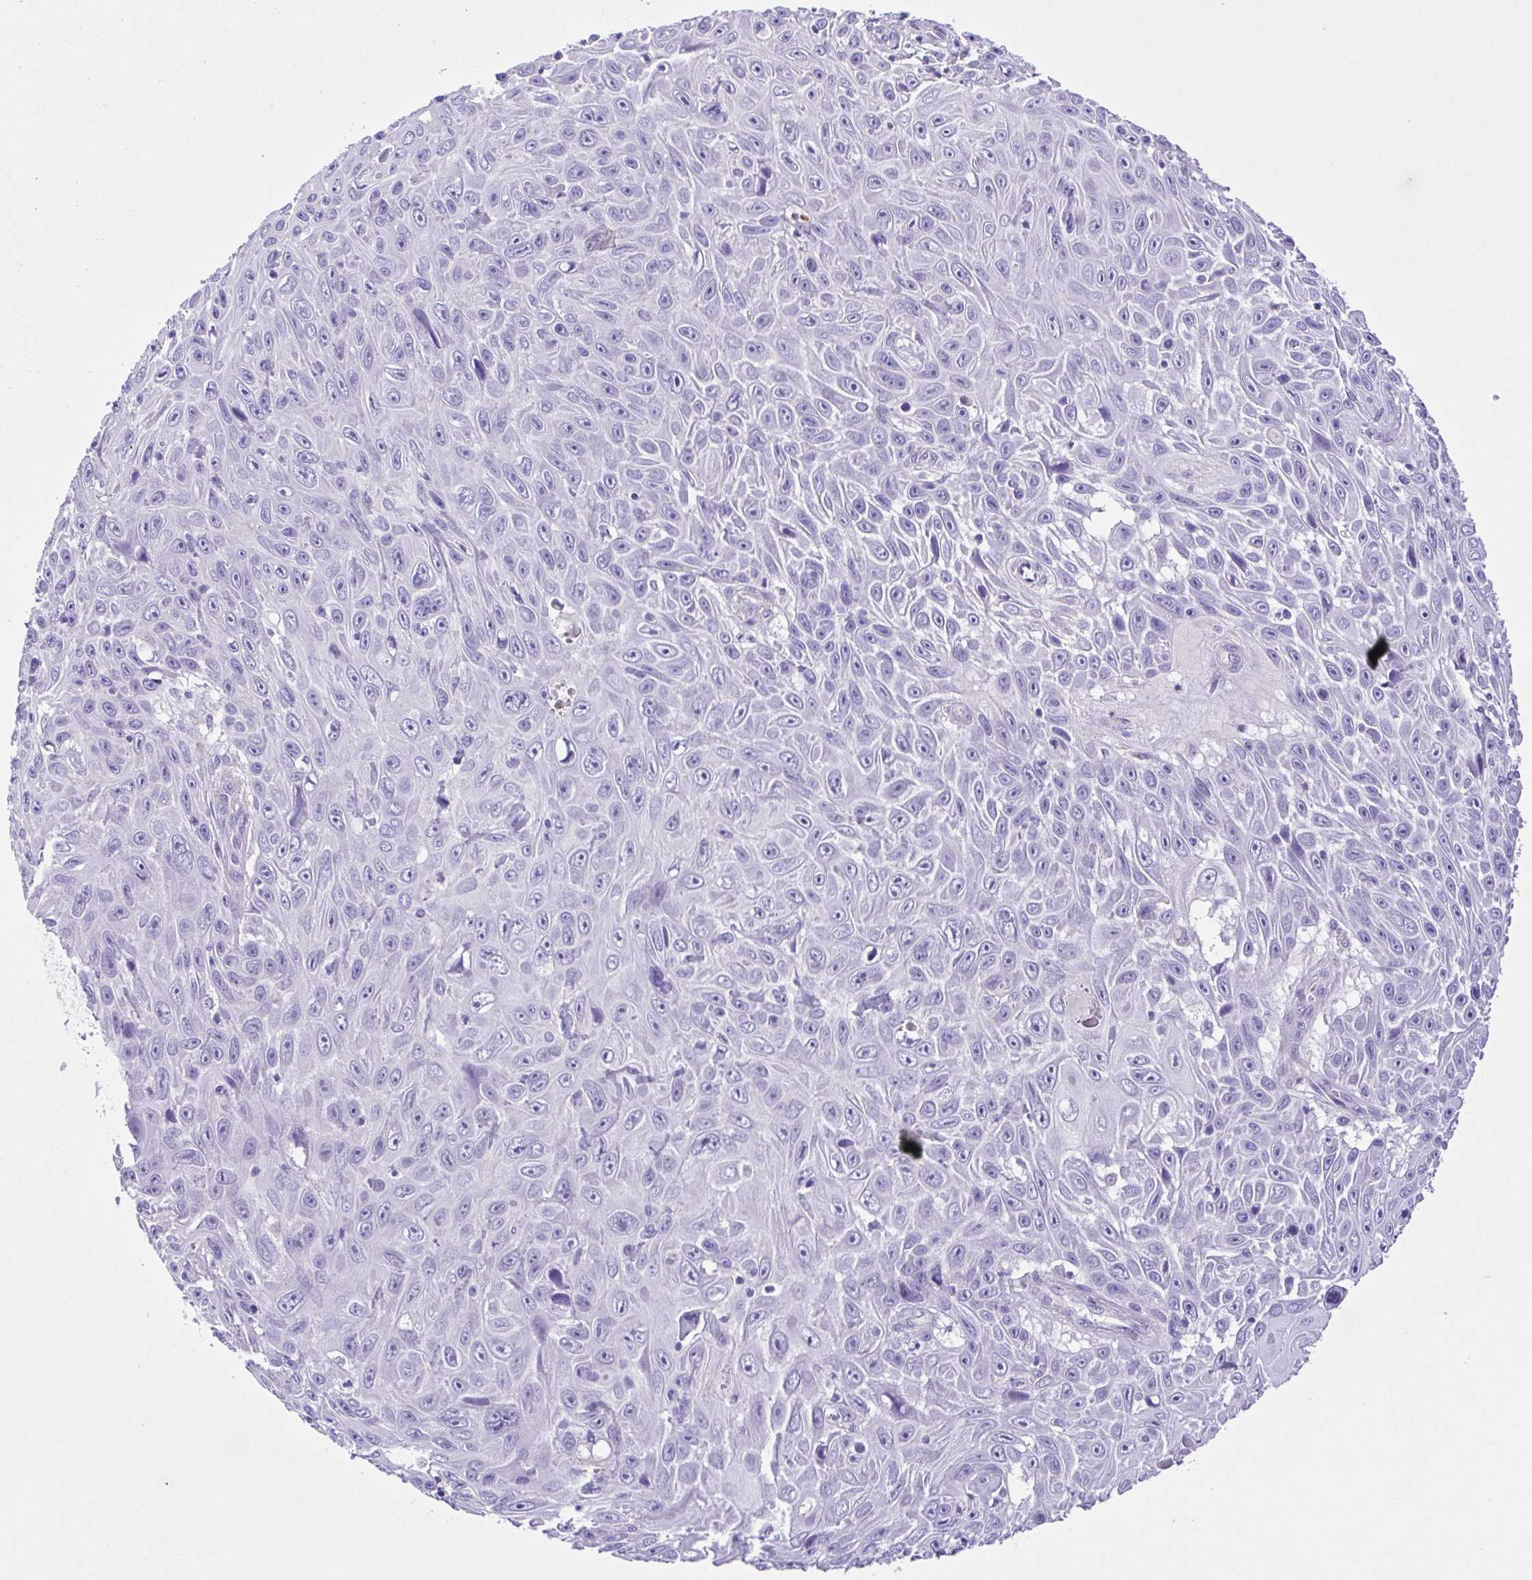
{"staining": {"intensity": "negative", "quantity": "none", "location": "none"}, "tissue": "skin cancer", "cell_type": "Tumor cells", "image_type": "cancer", "snomed": [{"axis": "morphology", "description": "Squamous cell carcinoma, NOS"}, {"axis": "topography", "description": "Skin"}], "caption": "Skin cancer (squamous cell carcinoma) stained for a protein using immunohistochemistry exhibits no expression tumor cells.", "gene": "ISM2", "patient": {"sex": "male", "age": 82}}